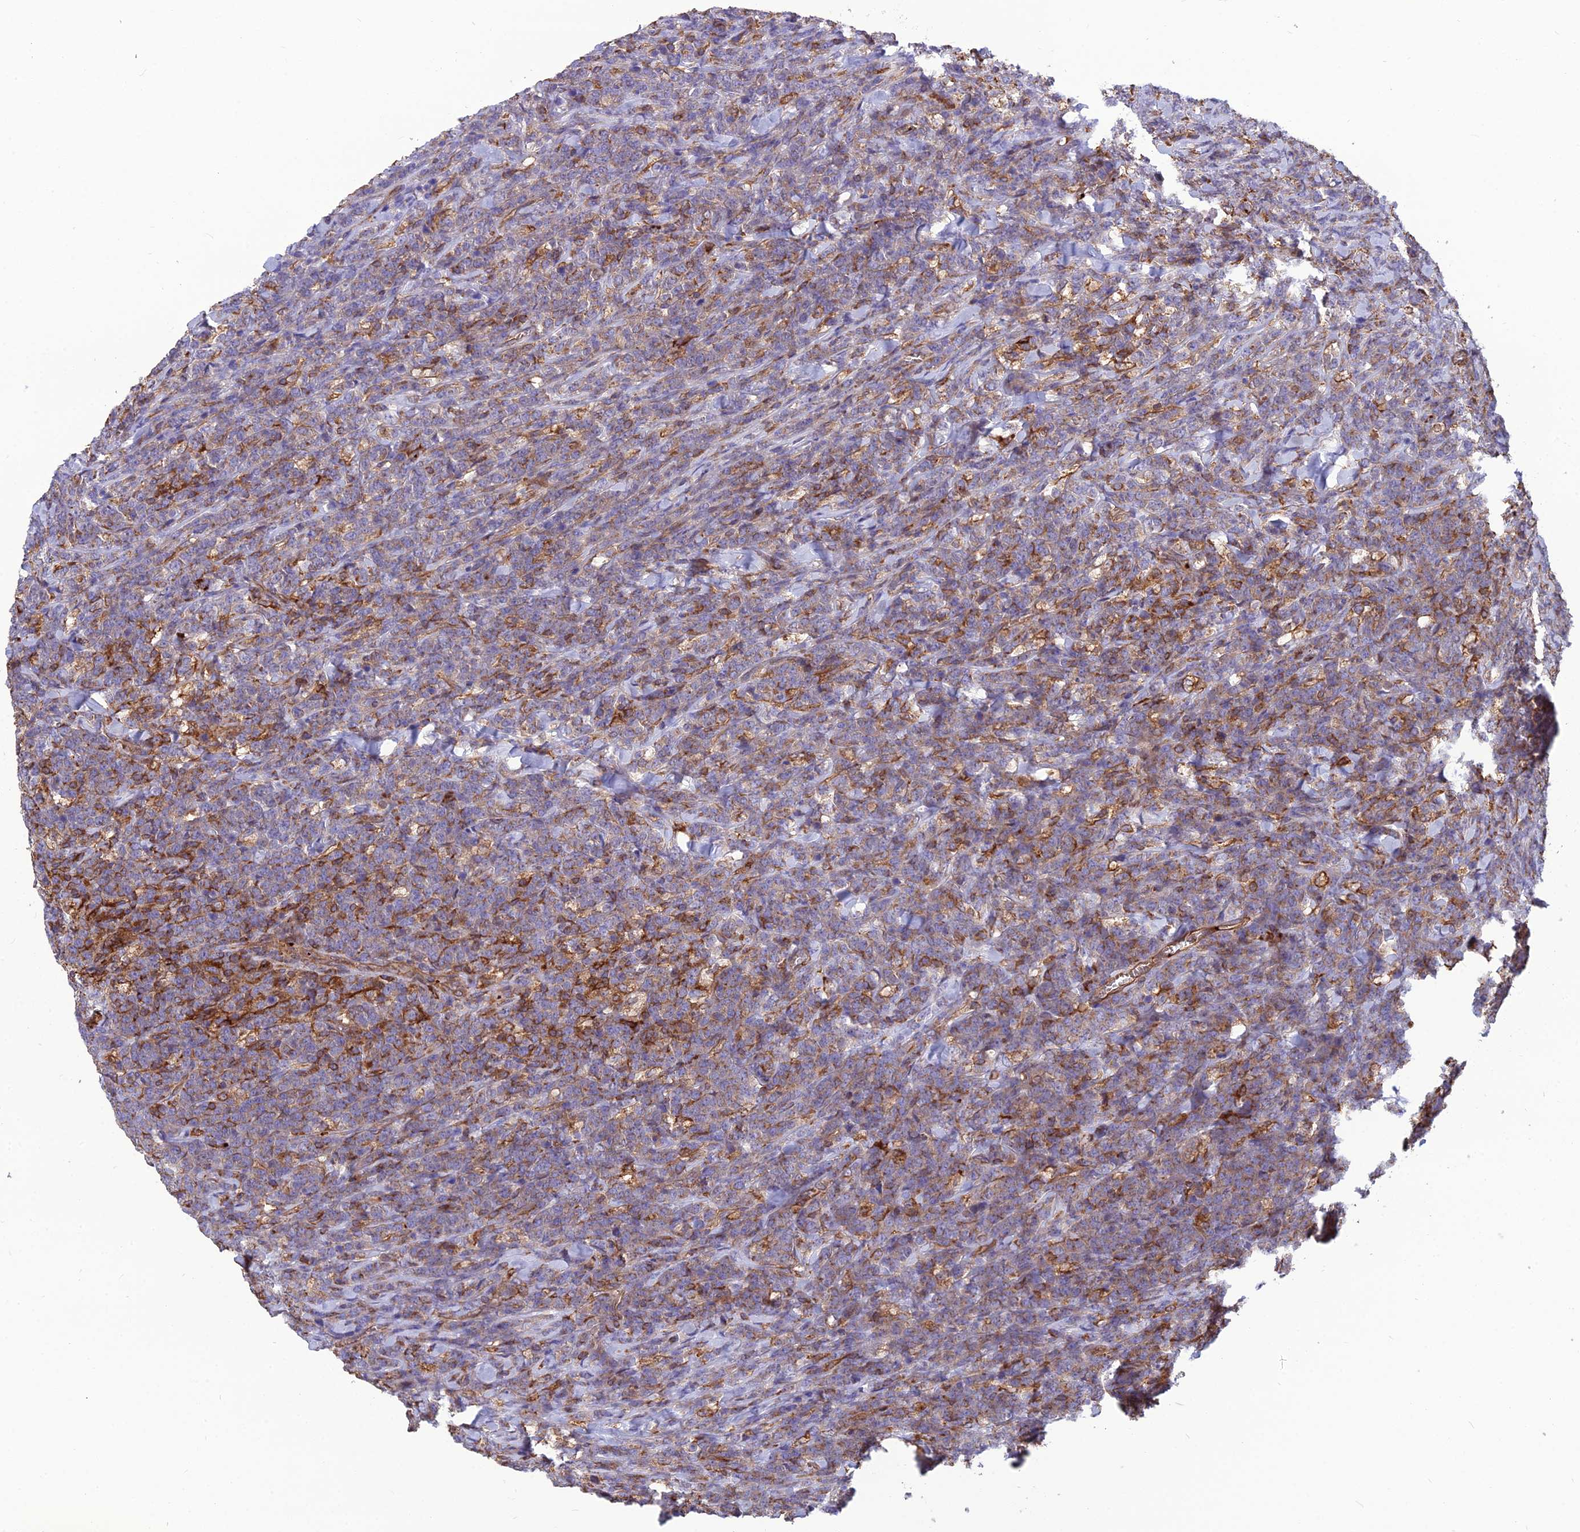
{"staining": {"intensity": "moderate", "quantity": "<25%", "location": "cytoplasmic/membranous"}, "tissue": "lymphoma", "cell_type": "Tumor cells", "image_type": "cancer", "snomed": [{"axis": "morphology", "description": "Malignant lymphoma, non-Hodgkin's type, High grade"}, {"axis": "topography", "description": "Small intestine"}], "caption": "The immunohistochemical stain labels moderate cytoplasmic/membranous staining in tumor cells of malignant lymphoma, non-Hodgkin's type (high-grade) tissue.", "gene": "PSMD11", "patient": {"sex": "male", "age": 8}}